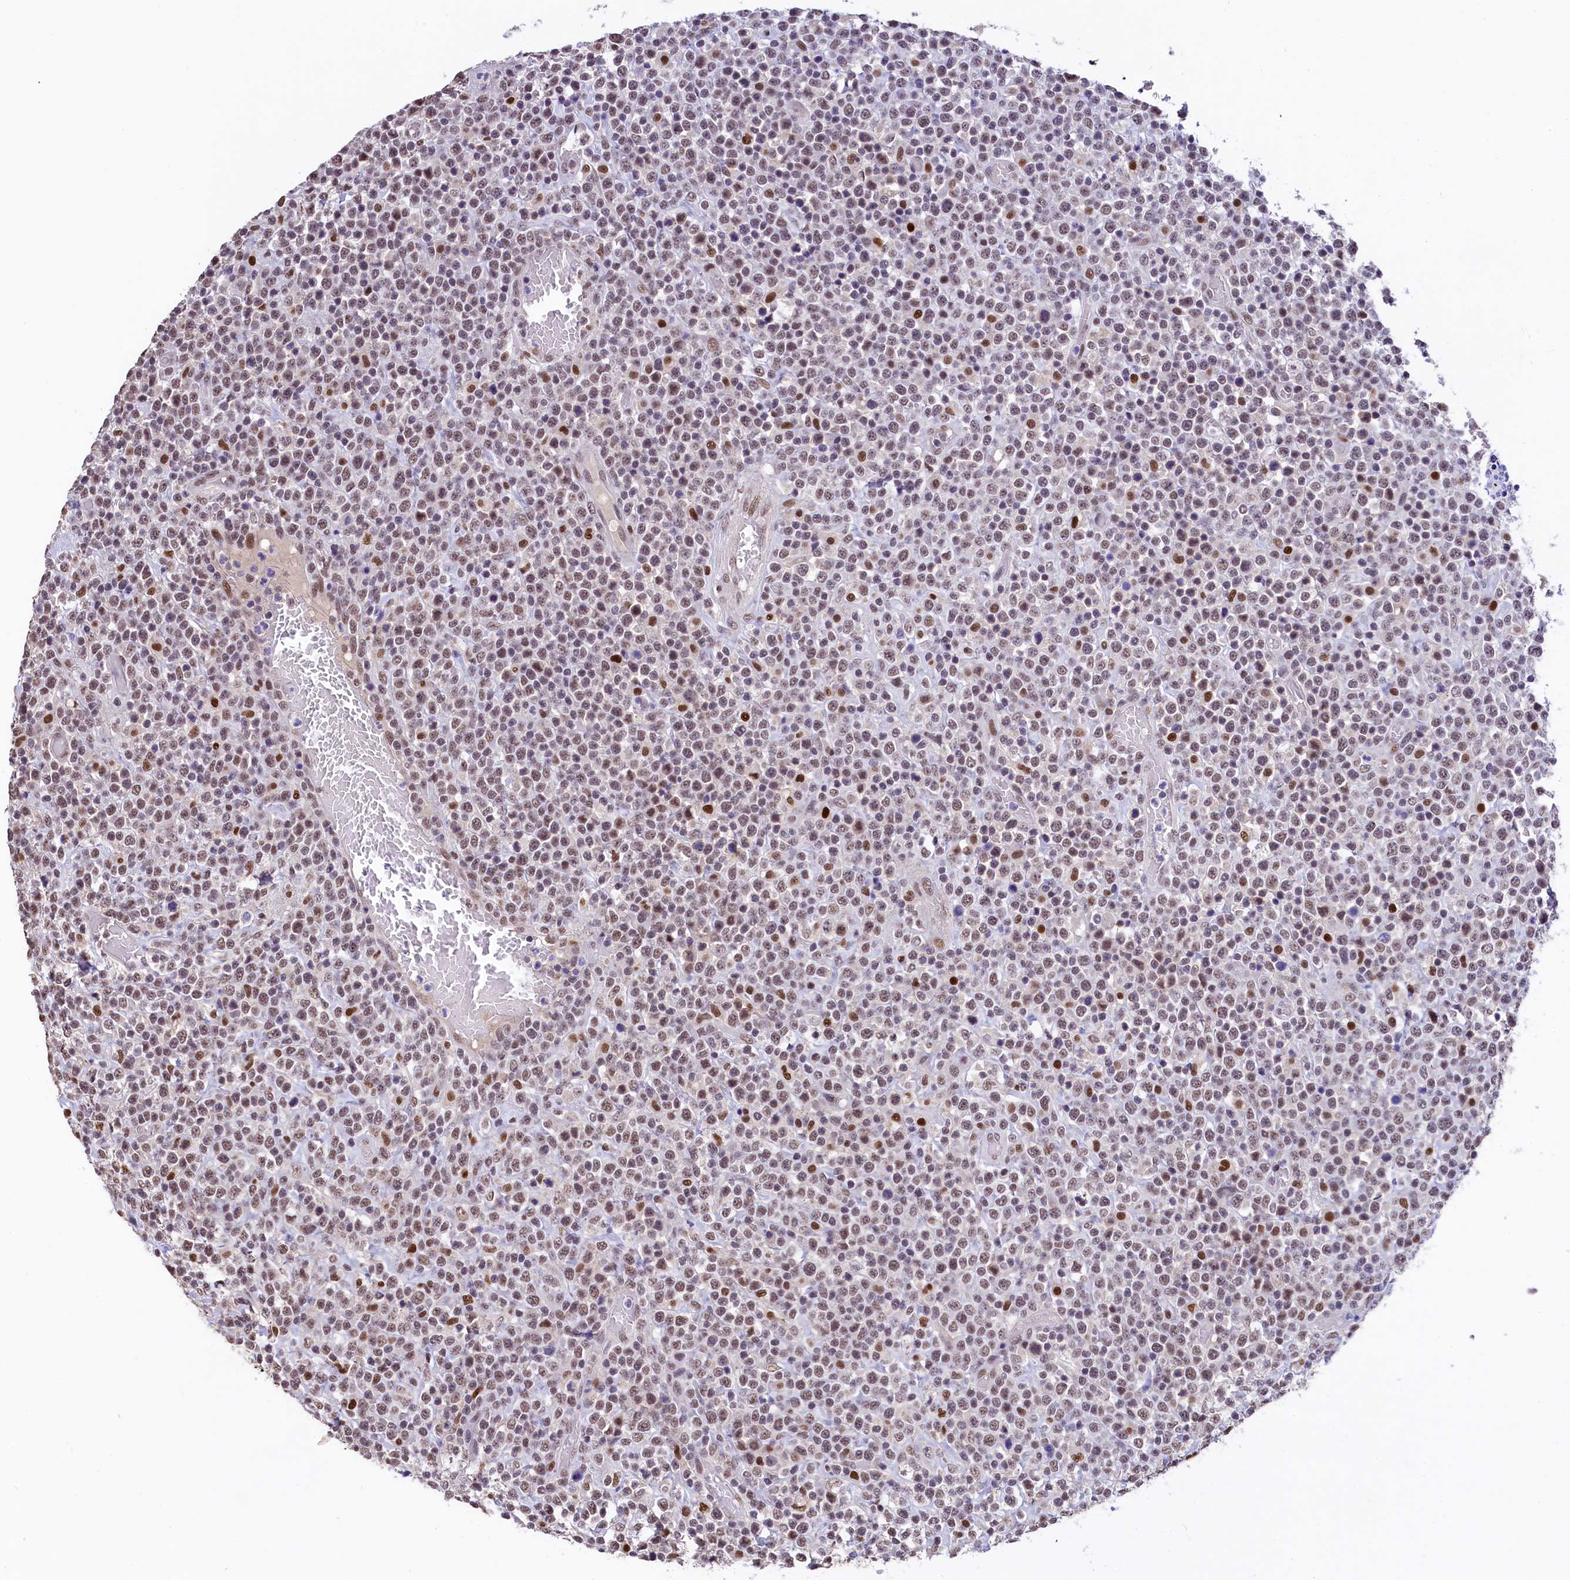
{"staining": {"intensity": "moderate", "quantity": ">75%", "location": "nuclear"}, "tissue": "lymphoma", "cell_type": "Tumor cells", "image_type": "cancer", "snomed": [{"axis": "morphology", "description": "Malignant lymphoma, non-Hodgkin's type, High grade"}, {"axis": "topography", "description": "Colon"}], "caption": "Tumor cells show moderate nuclear expression in approximately >75% of cells in lymphoma.", "gene": "HECTD4", "patient": {"sex": "female", "age": 53}}